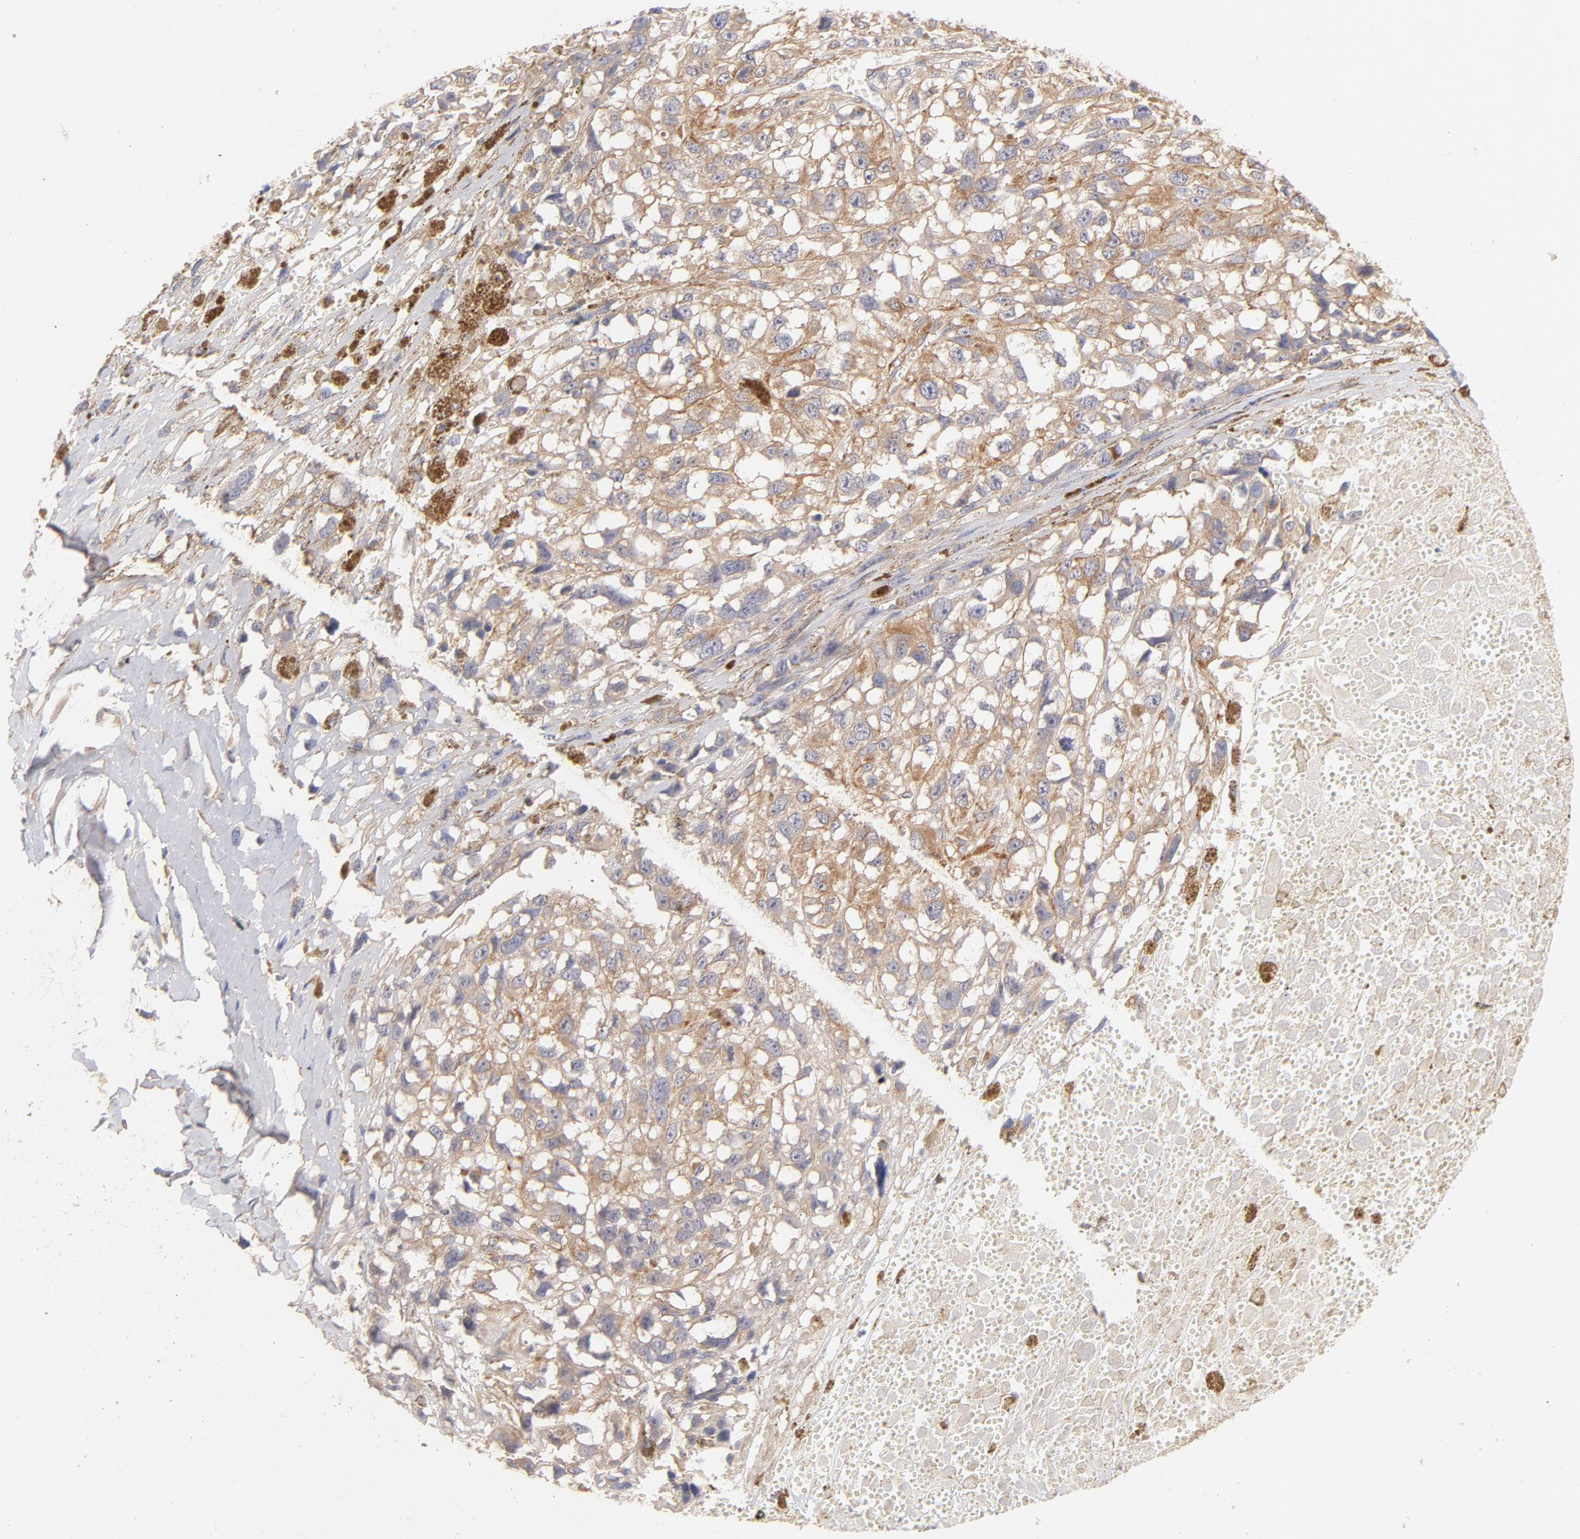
{"staining": {"intensity": "weak", "quantity": ">75%", "location": "cytoplasmic/membranous"}, "tissue": "melanoma", "cell_type": "Tumor cells", "image_type": "cancer", "snomed": [{"axis": "morphology", "description": "Malignant melanoma, Metastatic site"}, {"axis": "topography", "description": "Lymph node"}], "caption": "Immunohistochemical staining of human malignant melanoma (metastatic site) demonstrates low levels of weak cytoplasmic/membranous positivity in about >75% of tumor cells.", "gene": "LDLRAP1", "patient": {"sex": "male", "age": 59}}